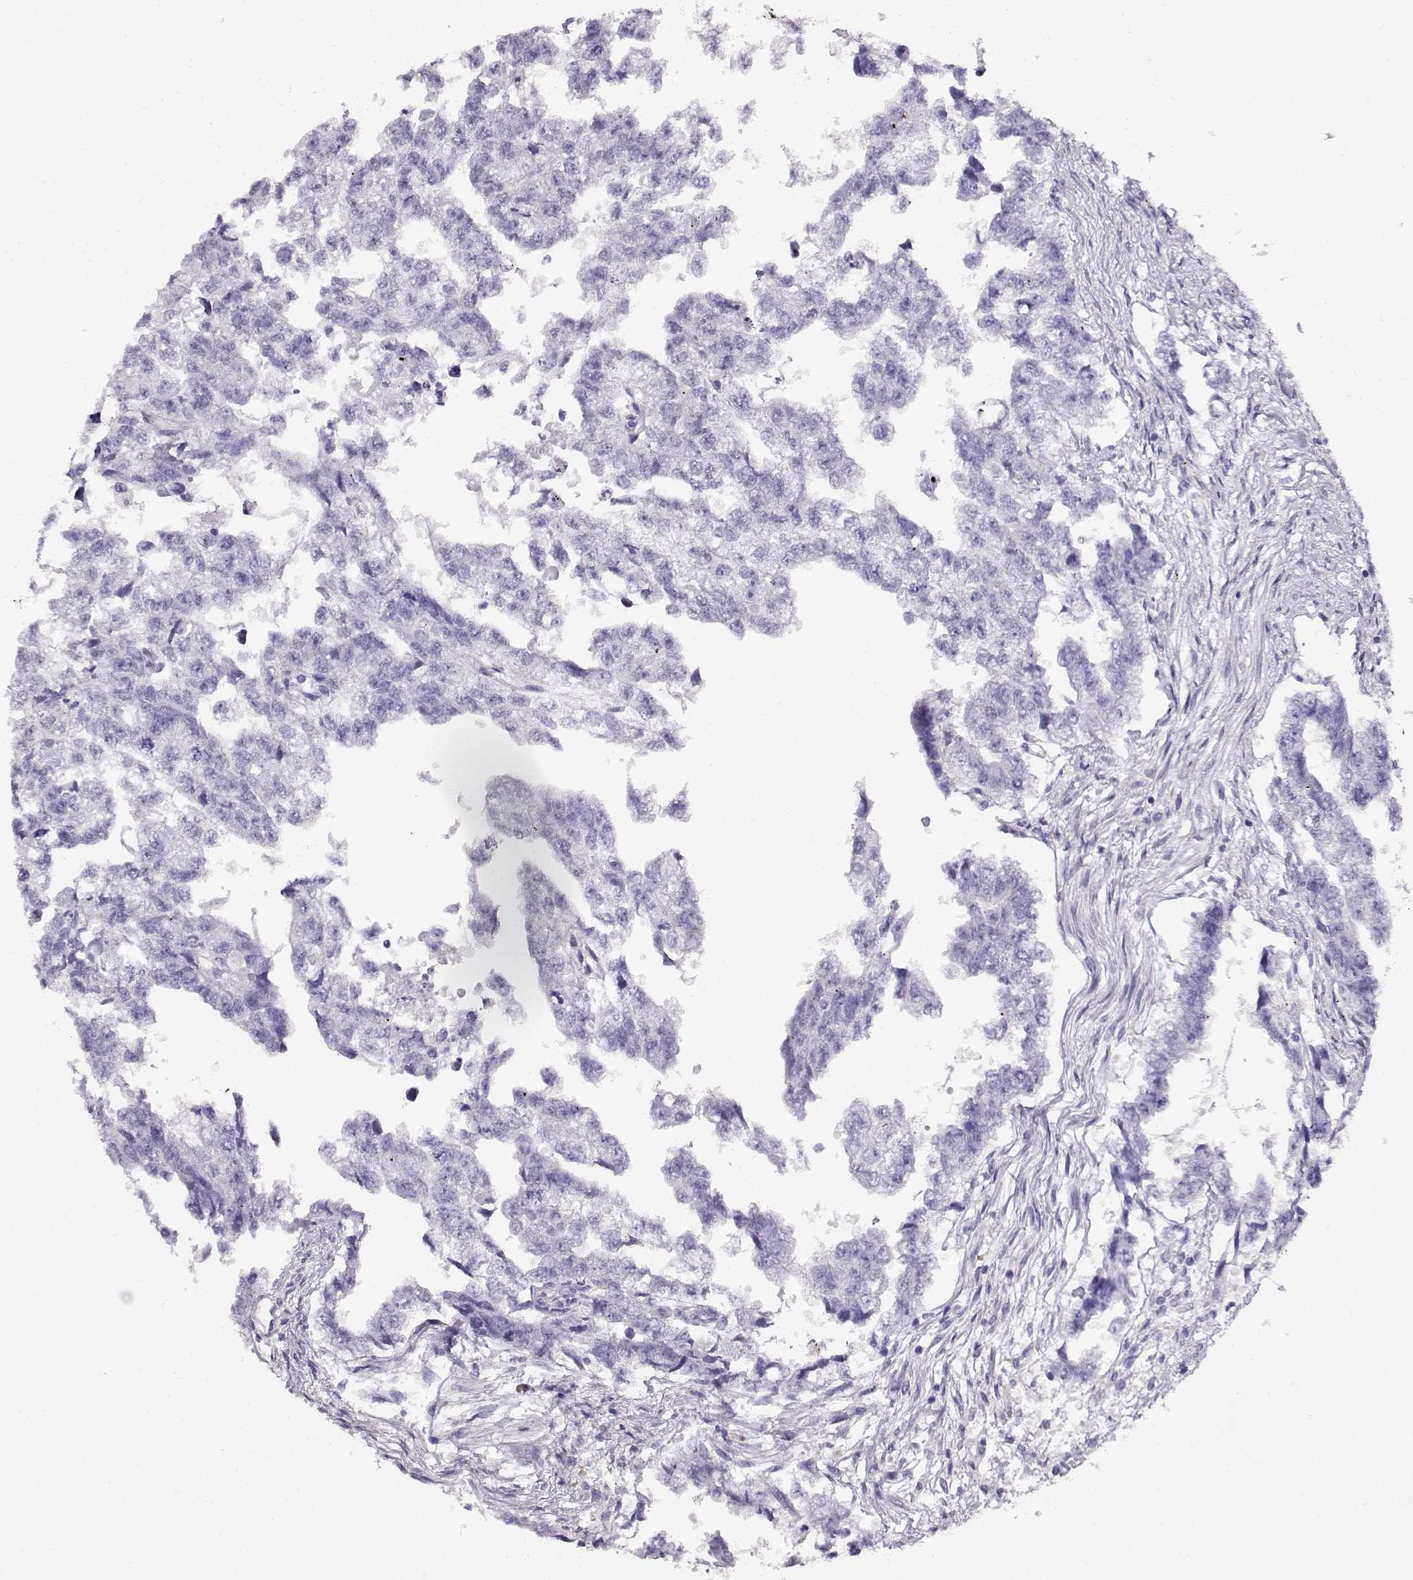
{"staining": {"intensity": "negative", "quantity": "none", "location": "none"}, "tissue": "testis cancer", "cell_type": "Tumor cells", "image_type": "cancer", "snomed": [{"axis": "morphology", "description": "Carcinoma, Embryonal, NOS"}, {"axis": "morphology", "description": "Teratoma, malignant, NOS"}, {"axis": "topography", "description": "Testis"}], "caption": "This is an IHC image of testis cancer. There is no expression in tumor cells.", "gene": "ACTN2", "patient": {"sex": "male", "age": 44}}